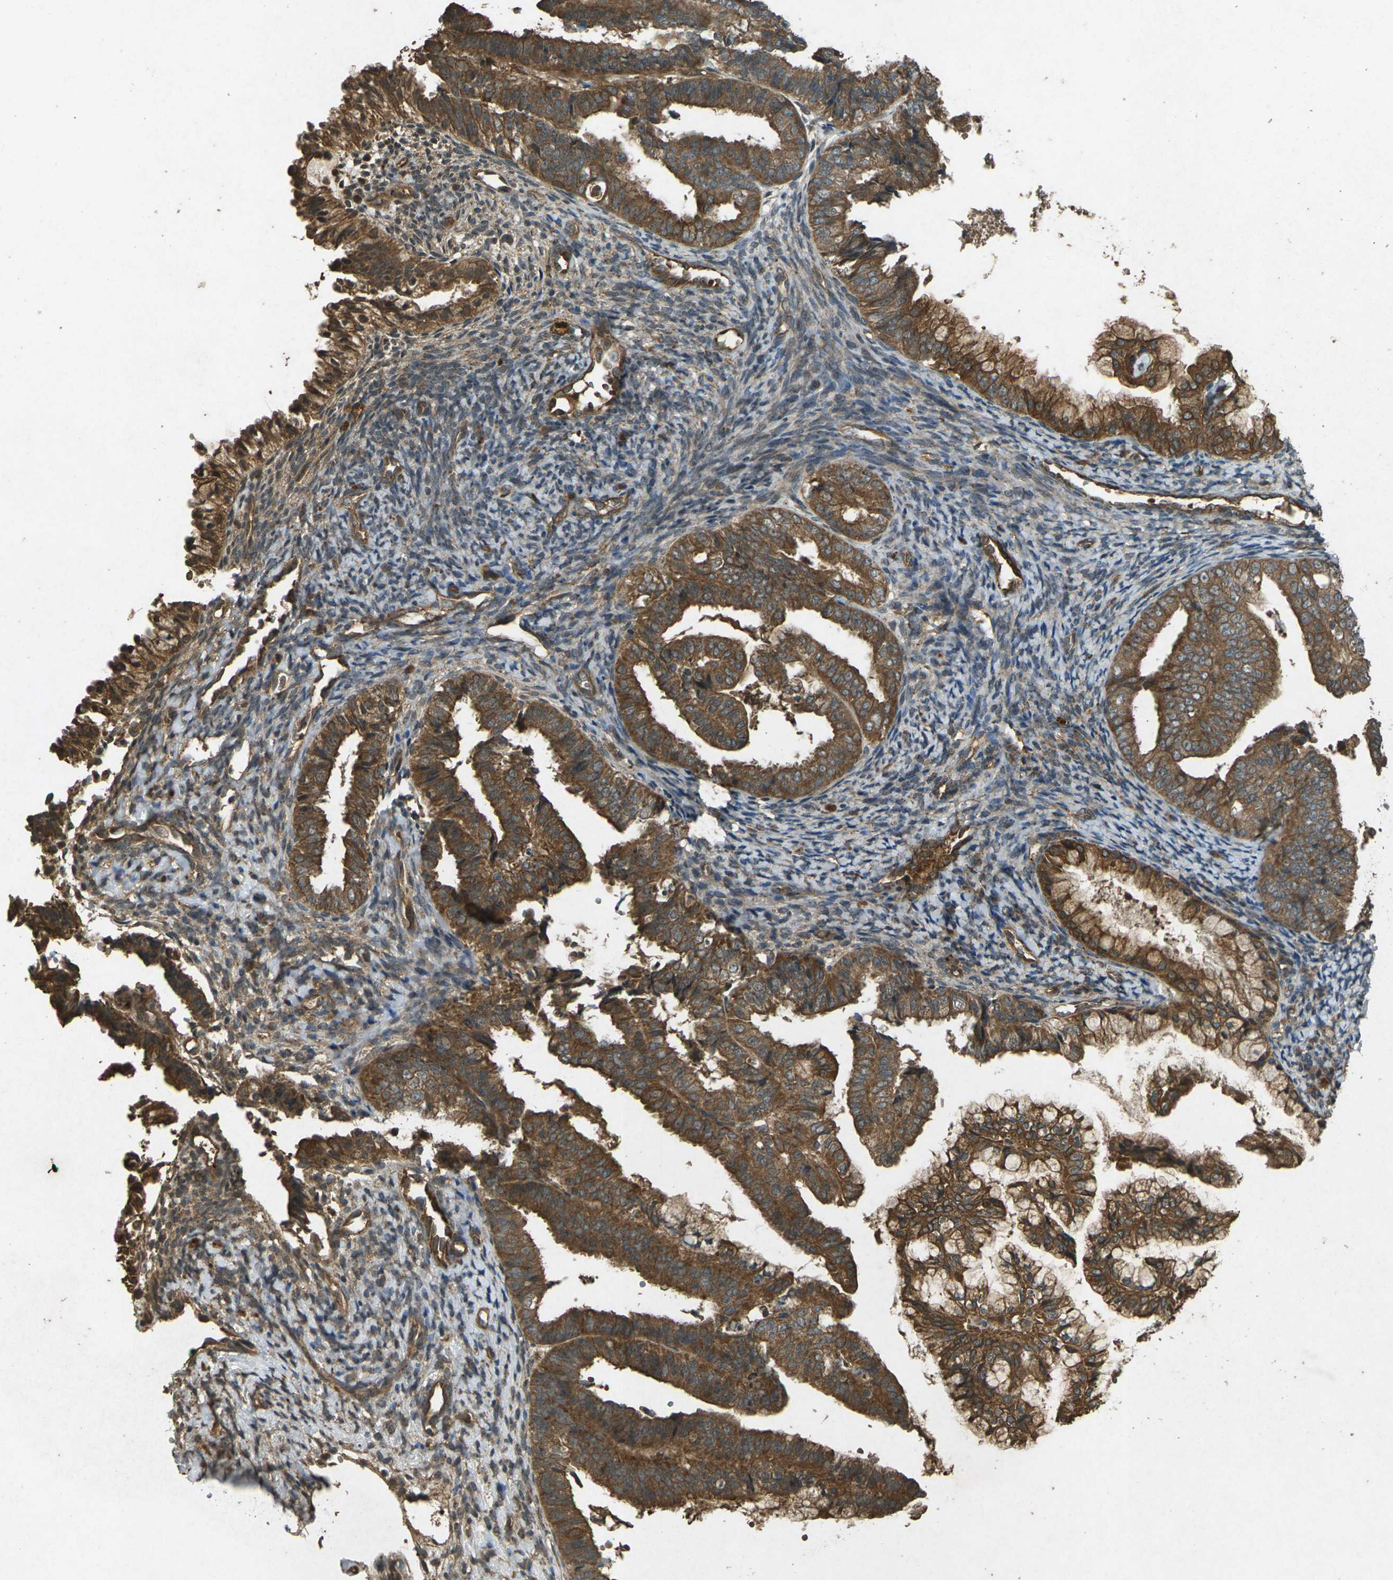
{"staining": {"intensity": "strong", "quantity": ">75%", "location": "cytoplasmic/membranous"}, "tissue": "endometrial cancer", "cell_type": "Tumor cells", "image_type": "cancer", "snomed": [{"axis": "morphology", "description": "Adenocarcinoma, NOS"}, {"axis": "topography", "description": "Endometrium"}], "caption": "Tumor cells show high levels of strong cytoplasmic/membranous positivity in approximately >75% of cells in endometrial adenocarcinoma. (DAB (3,3'-diaminobenzidine) IHC, brown staining for protein, blue staining for nuclei).", "gene": "TAP1", "patient": {"sex": "female", "age": 63}}